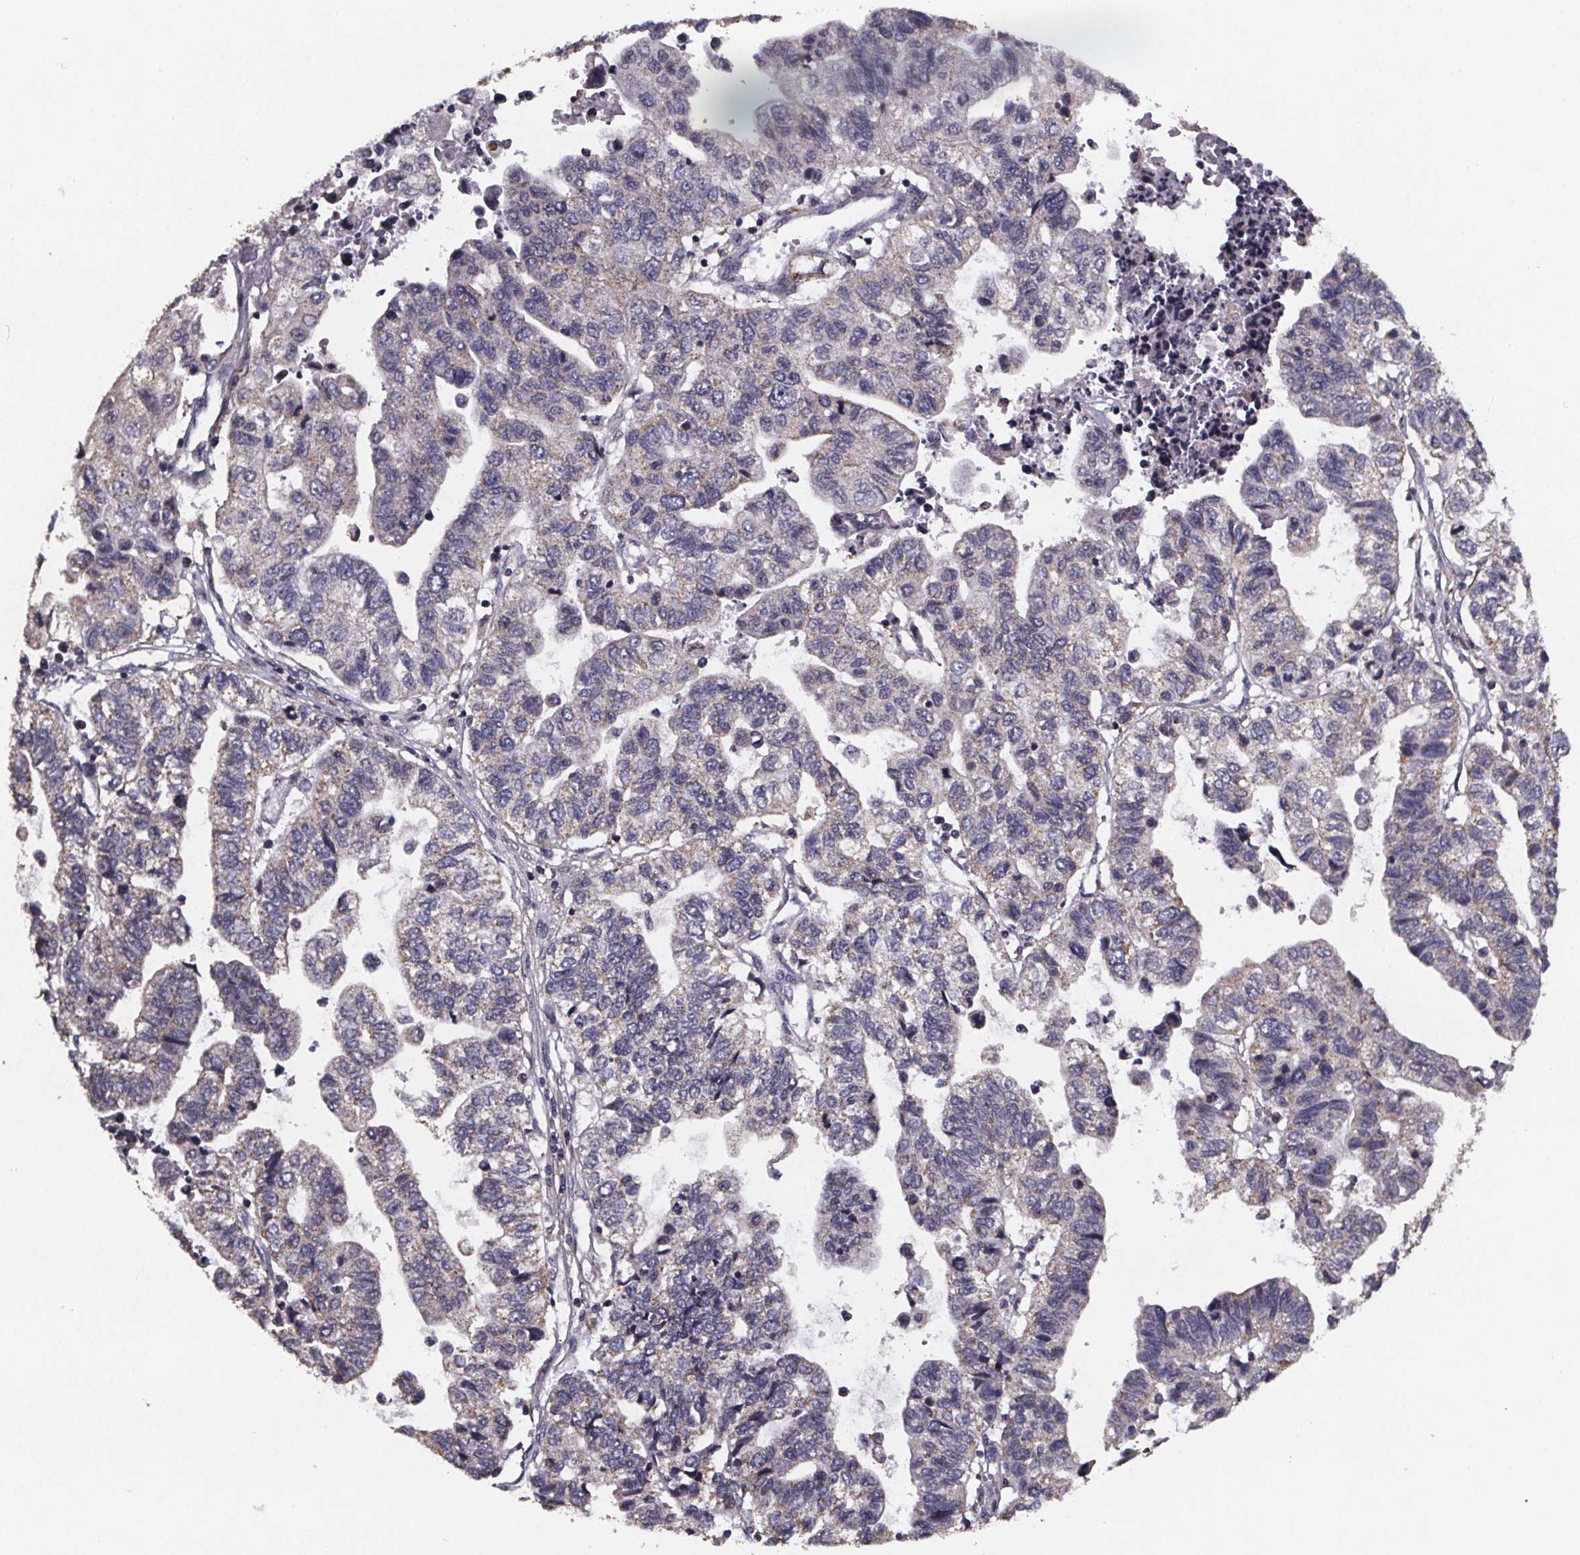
{"staining": {"intensity": "negative", "quantity": "none", "location": "none"}, "tissue": "stomach cancer", "cell_type": "Tumor cells", "image_type": "cancer", "snomed": [{"axis": "morphology", "description": "Adenocarcinoma, NOS"}, {"axis": "topography", "description": "Stomach, upper"}], "caption": "High magnification brightfield microscopy of stomach cancer (adenocarcinoma) stained with DAB (brown) and counterstained with hematoxylin (blue): tumor cells show no significant expression.", "gene": "PALLD", "patient": {"sex": "female", "age": 67}}